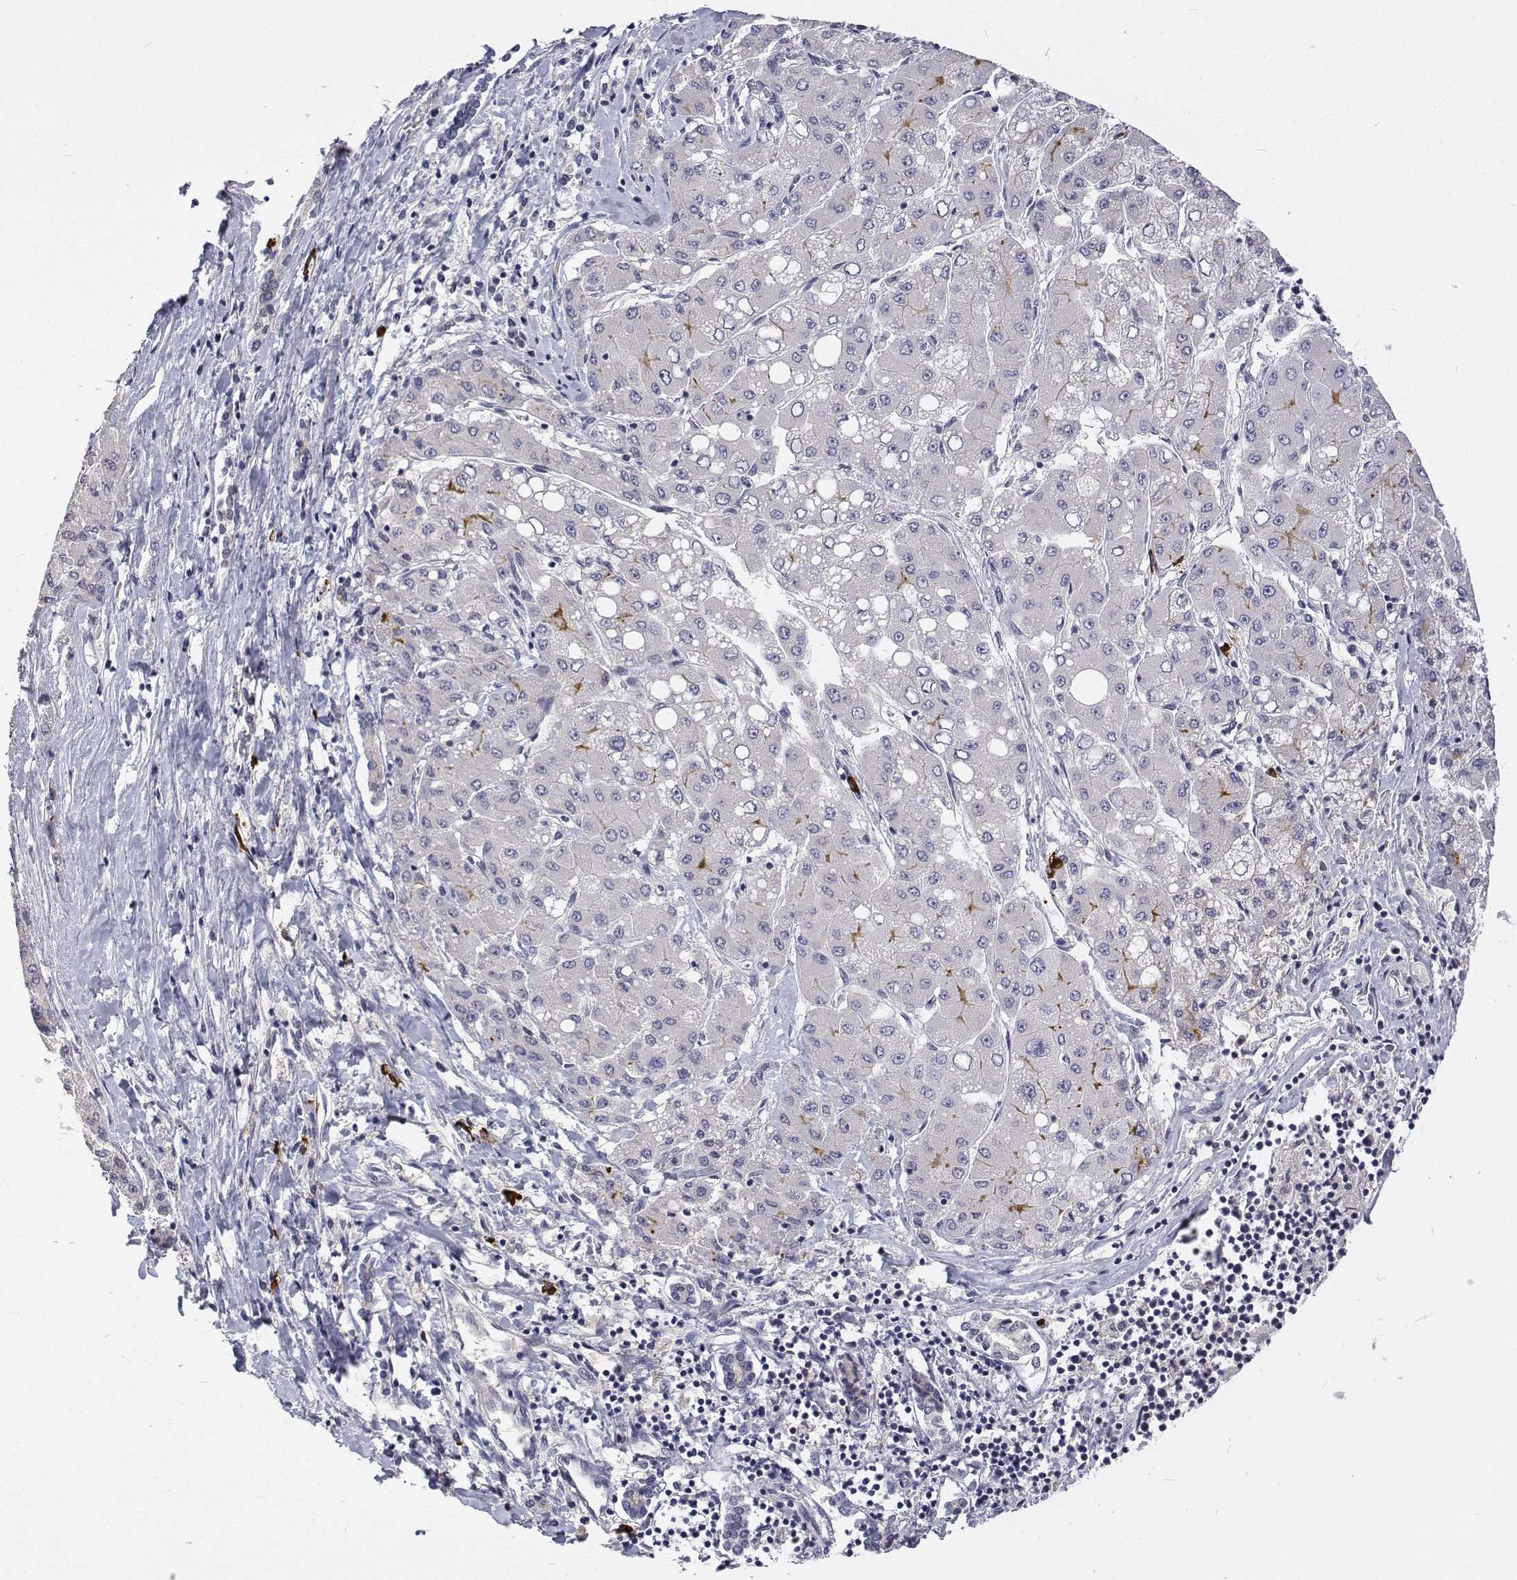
{"staining": {"intensity": "negative", "quantity": "none", "location": "none"}, "tissue": "liver cancer", "cell_type": "Tumor cells", "image_type": "cancer", "snomed": [{"axis": "morphology", "description": "Carcinoma, Hepatocellular, NOS"}, {"axis": "topography", "description": "Liver"}], "caption": "A high-resolution micrograph shows IHC staining of hepatocellular carcinoma (liver), which demonstrates no significant staining in tumor cells.", "gene": "ATRX", "patient": {"sex": "male", "age": 40}}